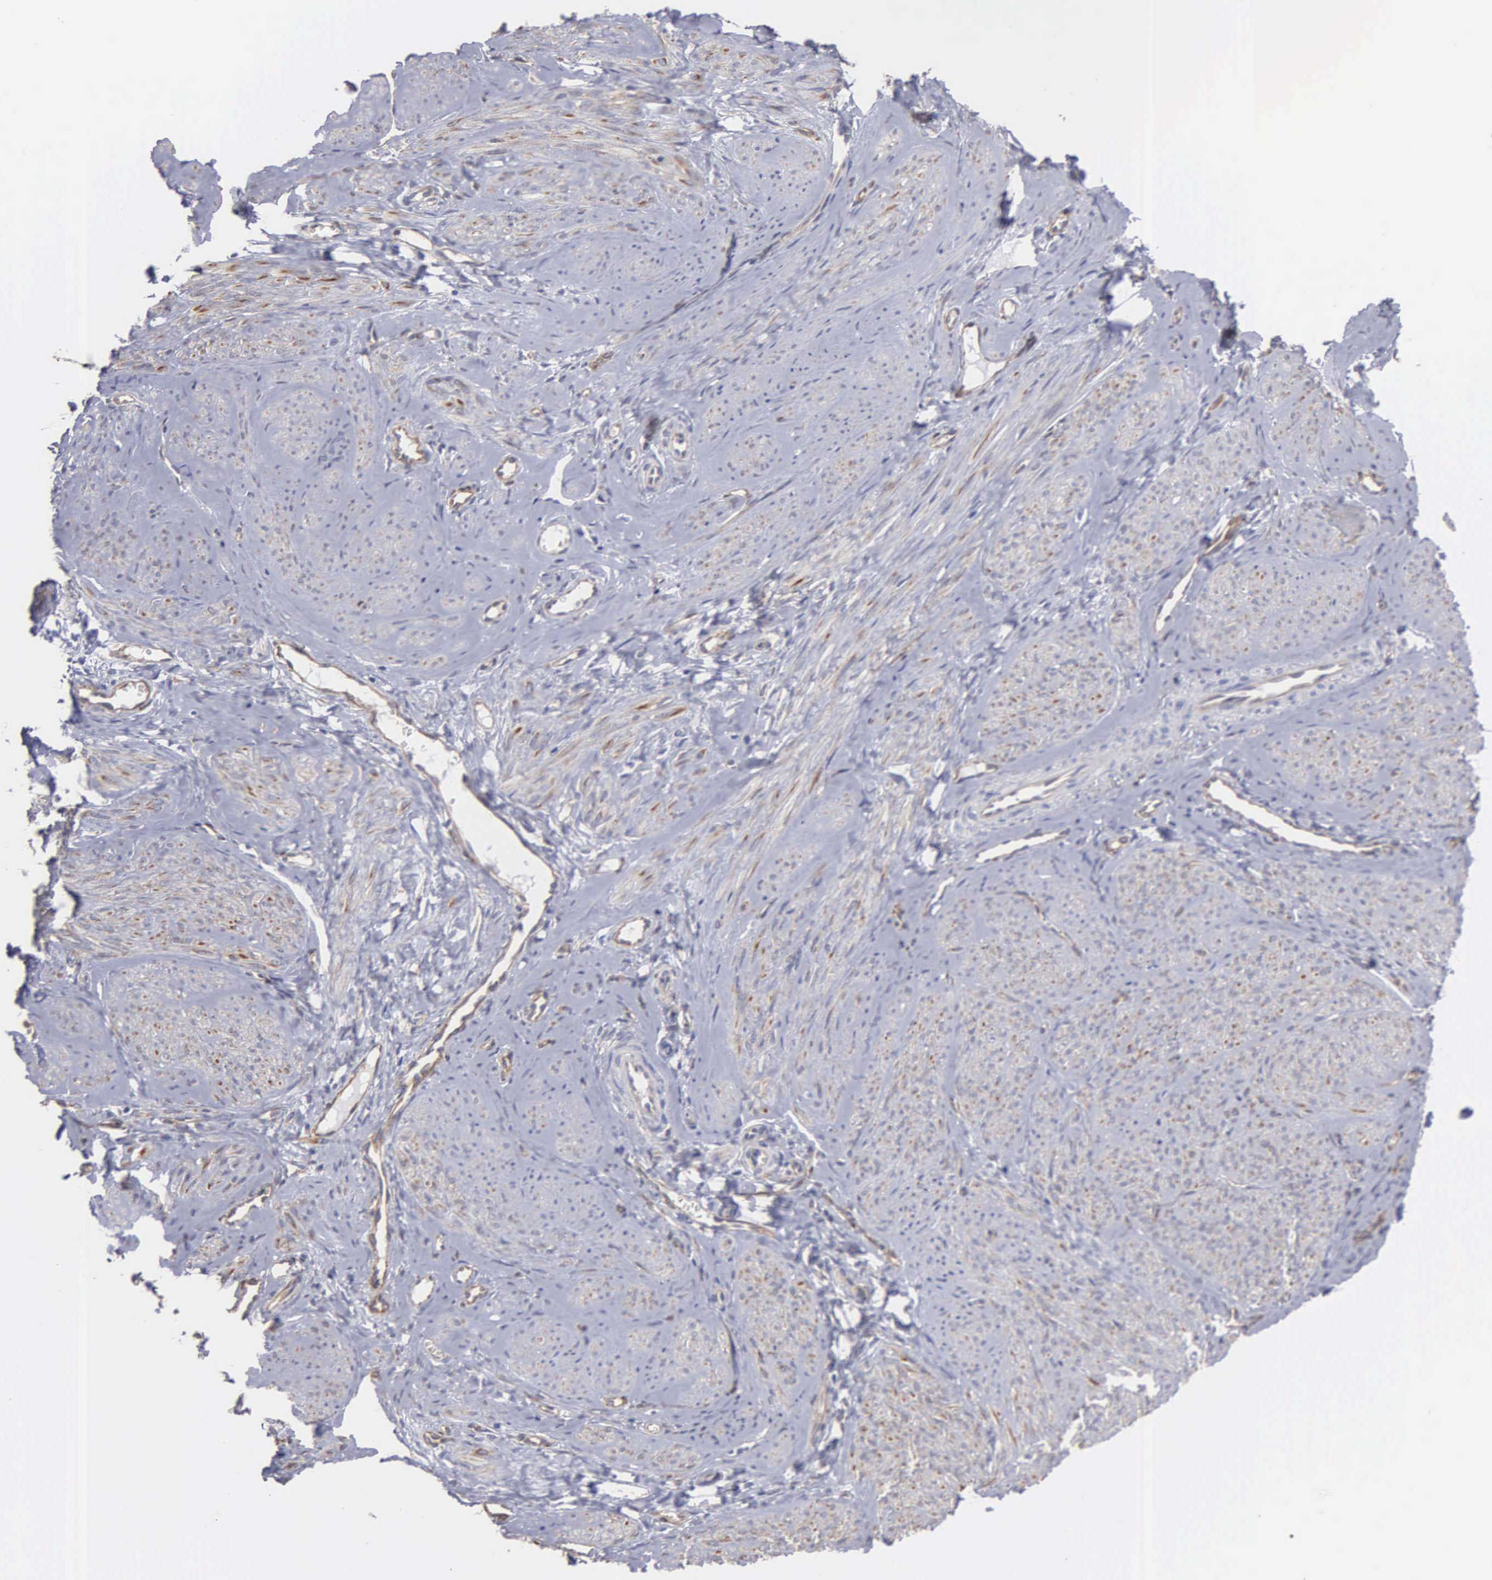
{"staining": {"intensity": "negative", "quantity": "none", "location": "none"}, "tissue": "smooth muscle", "cell_type": "Smooth muscle cells", "image_type": "normal", "snomed": [{"axis": "morphology", "description": "Normal tissue, NOS"}, {"axis": "topography", "description": "Uterus"}], "caption": "Protein analysis of normal smooth muscle reveals no significant positivity in smooth muscle cells. The staining was performed using DAB to visualize the protein expression in brown, while the nuclei were stained in blue with hematoxylin (Magnification: 20x).", "gene": "LIN52", "patient": {"sex": "female", "age": 45}}